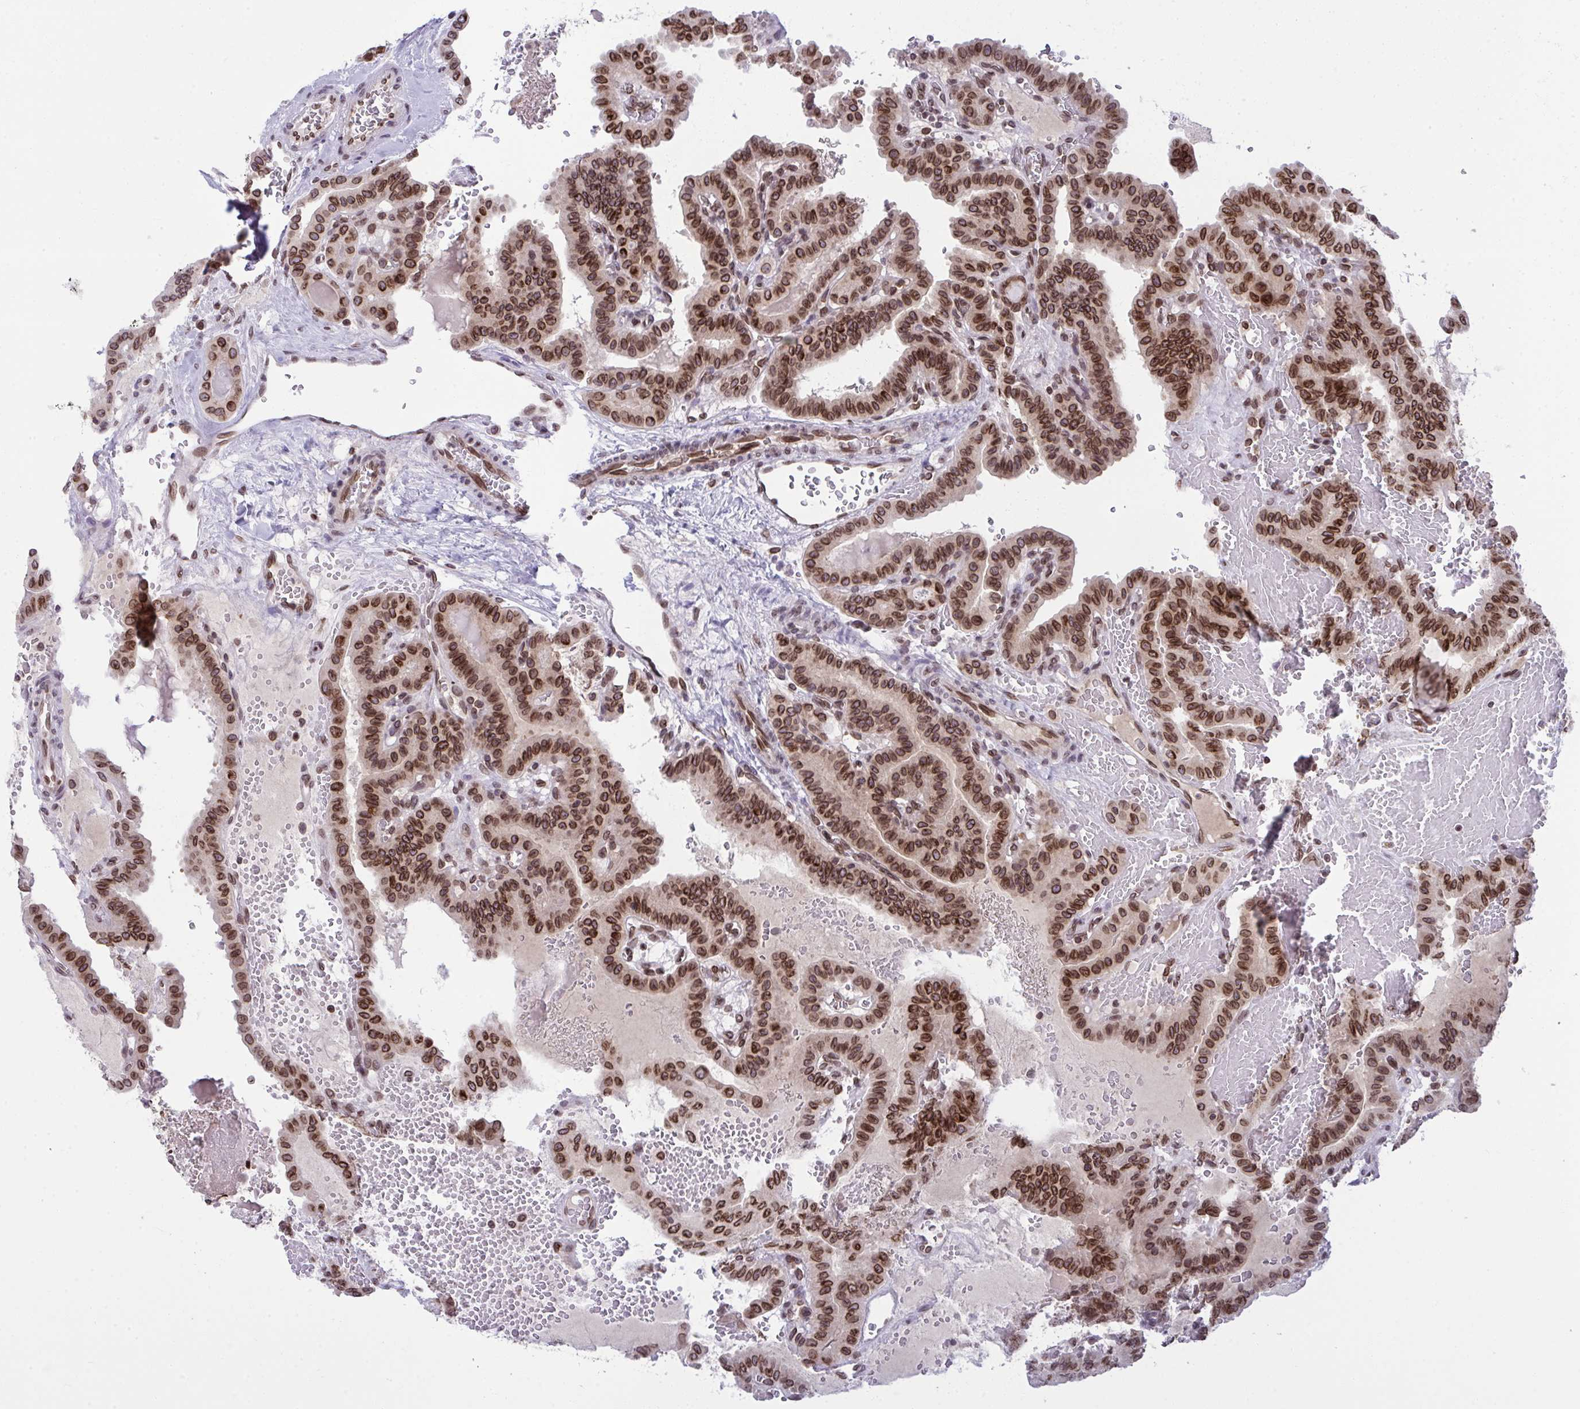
{"staining": {"intensity": "strong", "quantity": ">75%", "location": "cytoplasmic/membranous,nuclear"}, "tissue": "thyroid cancer", "cell_type": "Tumor cells", "image_type": "cancer", "snomed": [{"axis": "morphology", "description": "Papillary adenocarcinoma, NOS"}, {"axis": "topography", "description": "Thyroid gland"}], "caption": "A brown stain highlights strong cytoplasmic/membranous and nuclear positivity of a protein in thyroid cancer (papillary adenocarcinoma) tumor cells.", "gene": "RANBP2", "patient": {"sex": "male", "age": 87}}